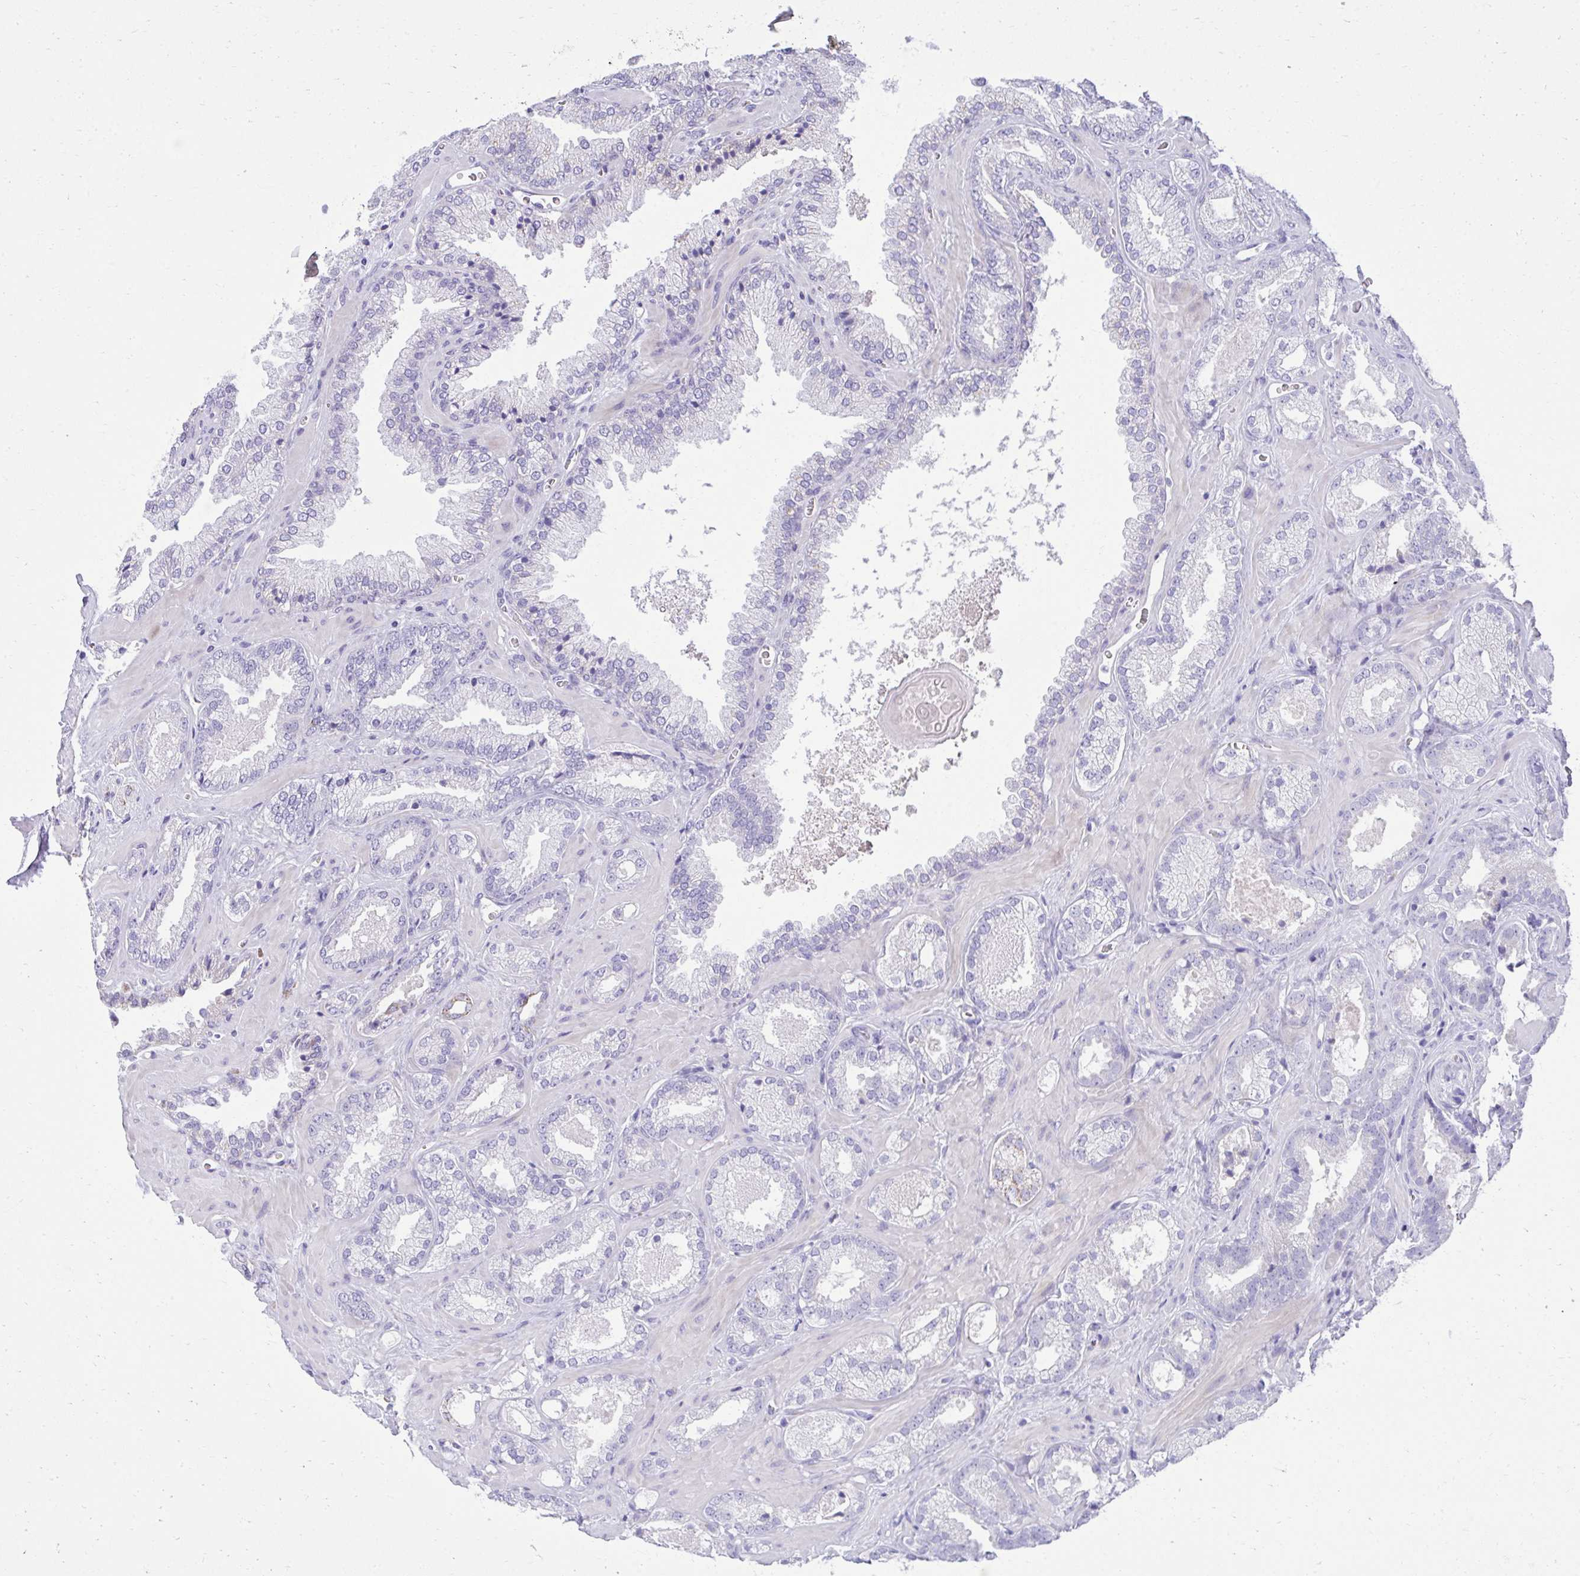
{"staining": {"intensity": "negative", "quantity": "none", "location": "none"}, "tissue": "prostate cancer", "cell_type": "Tumor cells", "image_type": "cancer", "snomed": [{"axis": "morphology", "description": "Adenocarcinoma, Low grade"}, {"axis": "topography", "description": "Prostate"}], "caption": "Immunohistochemical staining of human prostate cancer demonstrates no significant expression in tumor cells. (Brightfield microscopy of DAB immunohistochemistry at high magnification).", "gene": "AIG1", "patient": {"sex": "male", "age": 62}}